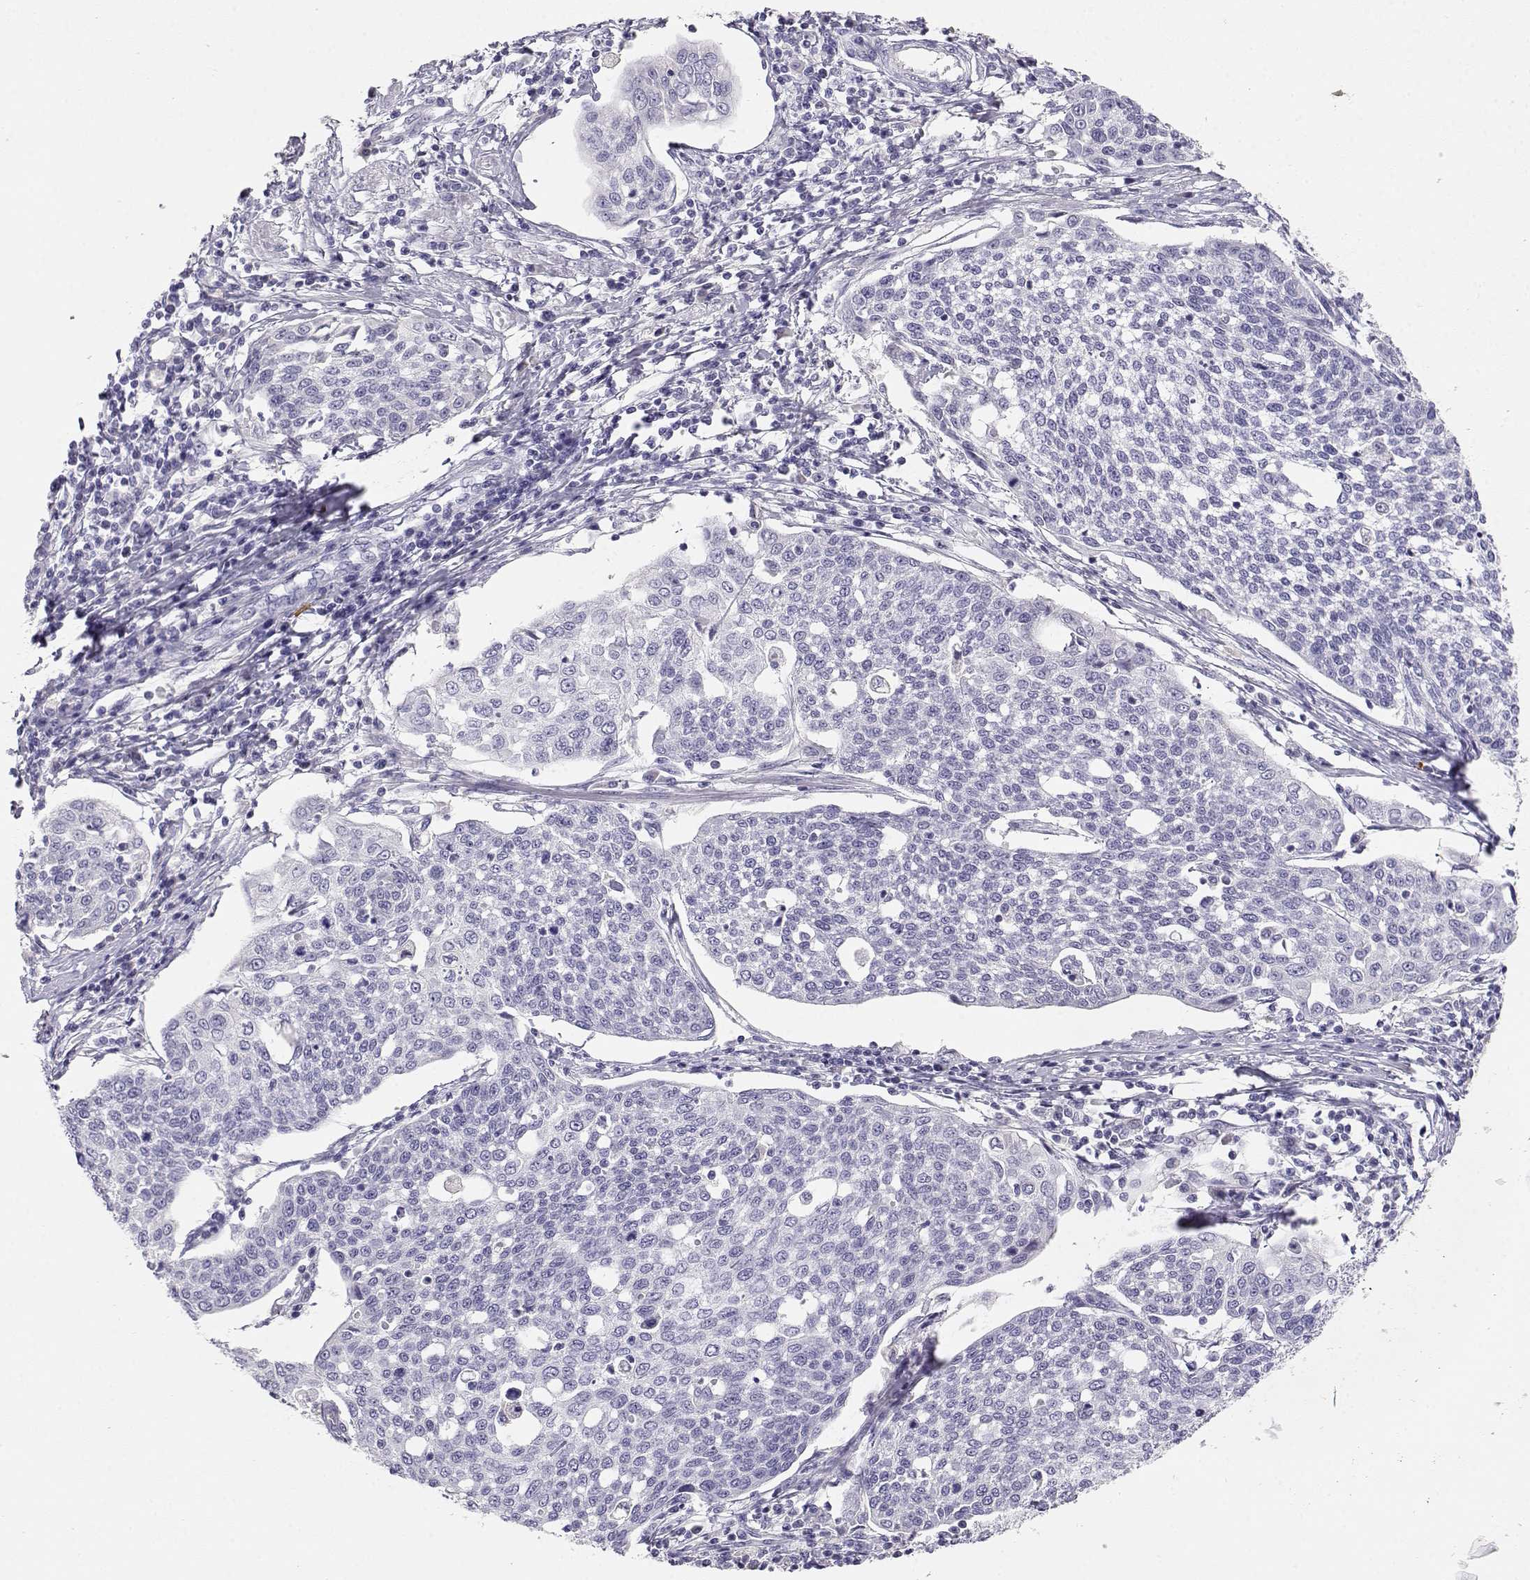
{"staining": {"intensity": "negative", "quantity": "none", "location": "none"}, "tissue": "cervical cancer", "cell_type": "Tumor cells", "image_type": "cancer", "snomed": [{"axis": "morphology", "description": "Squamous cell carcinoma, NOS"}, {"axis": "topography", "description": "Cervix"}], "caption": "High power microscopy micrograph of an IHC photomicrograph of squamous cell carcinoma (cervical), revealing no significant staining in tumor cells.", "gene": "GPR174", "patient": {"sex": "female", "age": 34}}